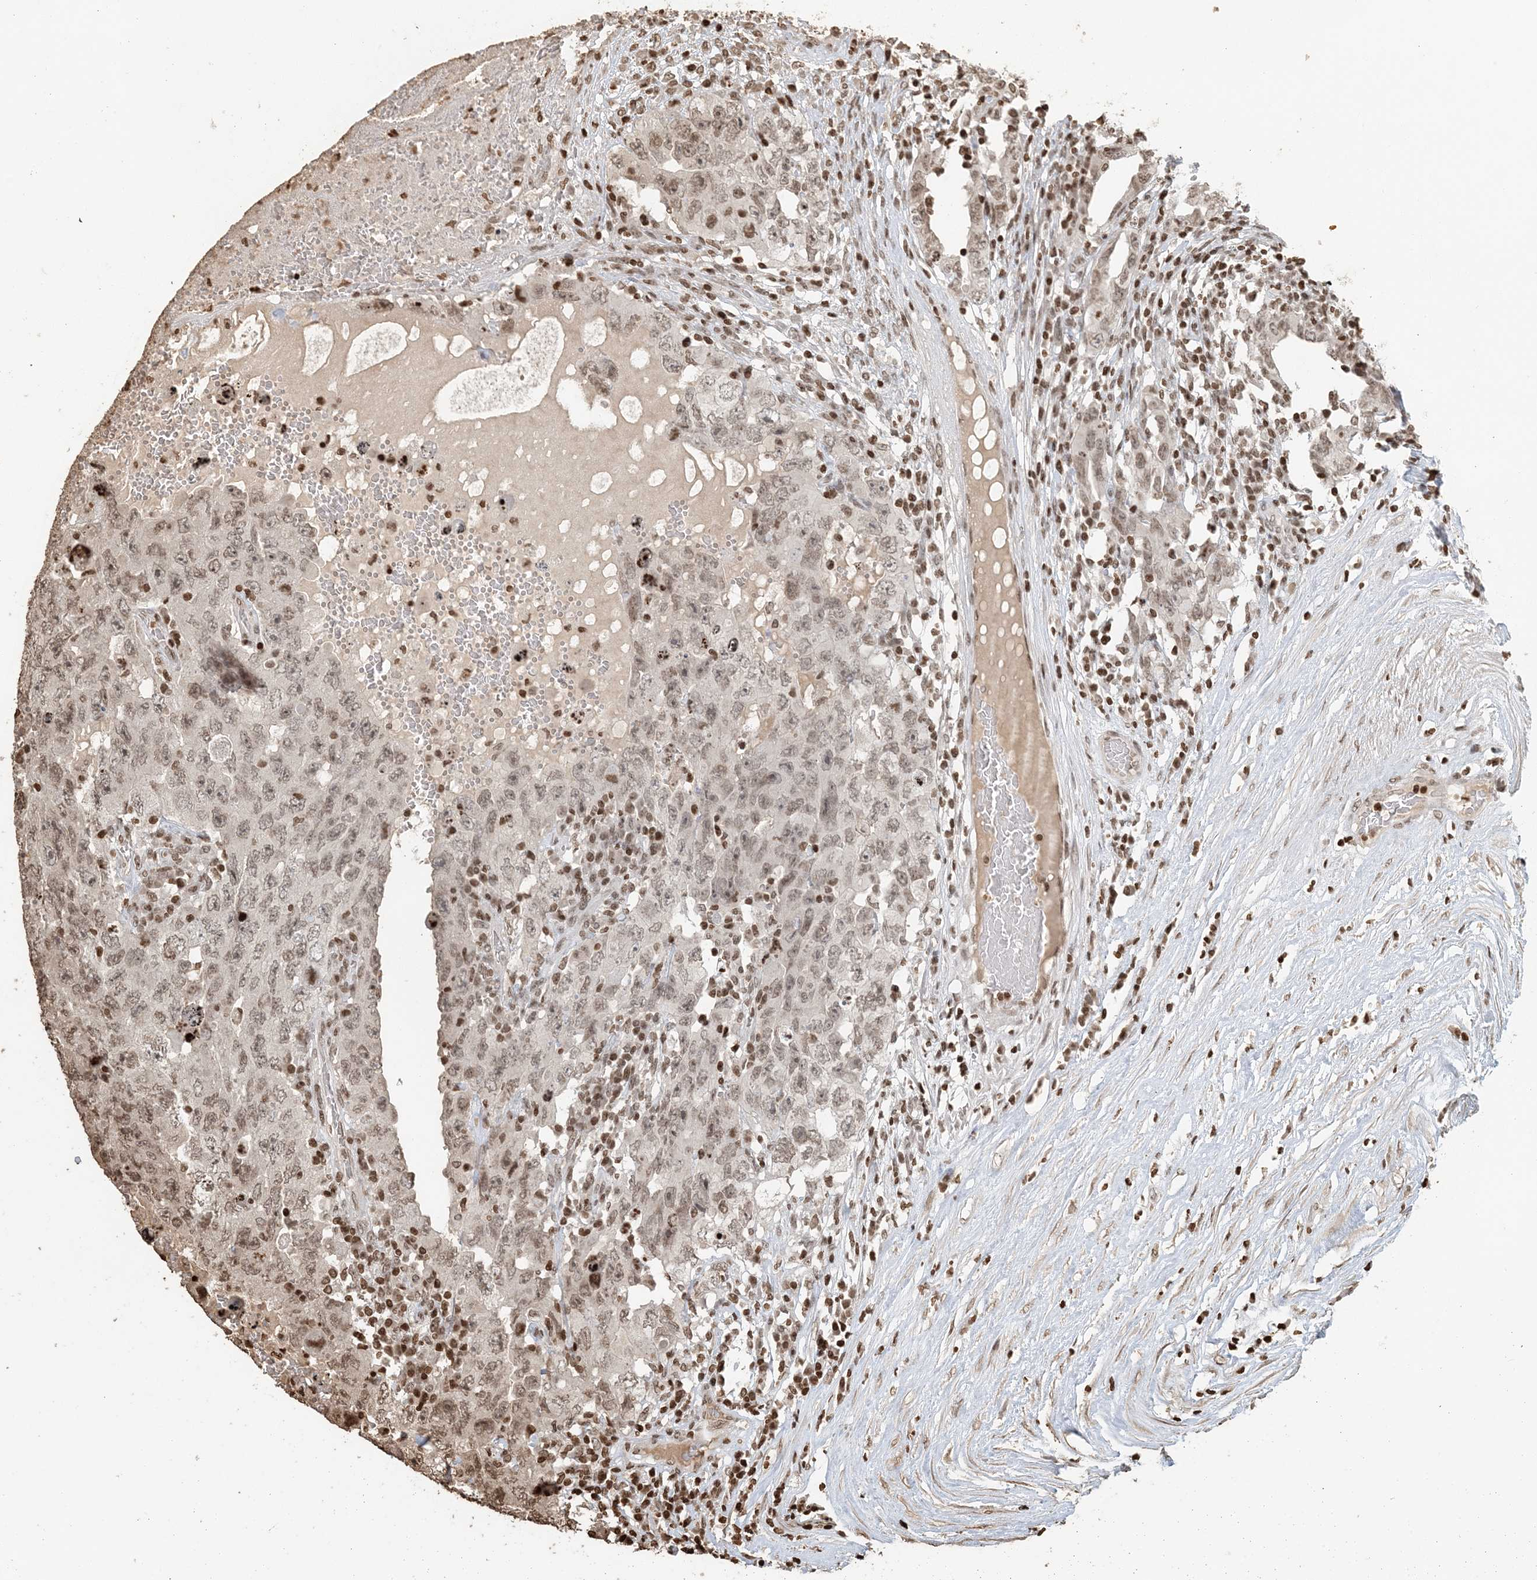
{"staining": {"intensity": "weak", "quantity": ">75%", "location": "nuclear"}, "tissue": "testis cancer", "cell_type": "Tumor cells", "image_type": "cancer", "snomed": [{"axis": "morphology", "description": "Carcinoma, Embryonal, NOS"}, {"axis": "topography", "description": "Testis"}], "caption": "Protein staining reveals weak nuclear expression in approximately >75% of tumor cells in testis cancer (embryonal carcinoma).", "gene": "H3-3B", "patient": {"sex": "male", "age": 26}}